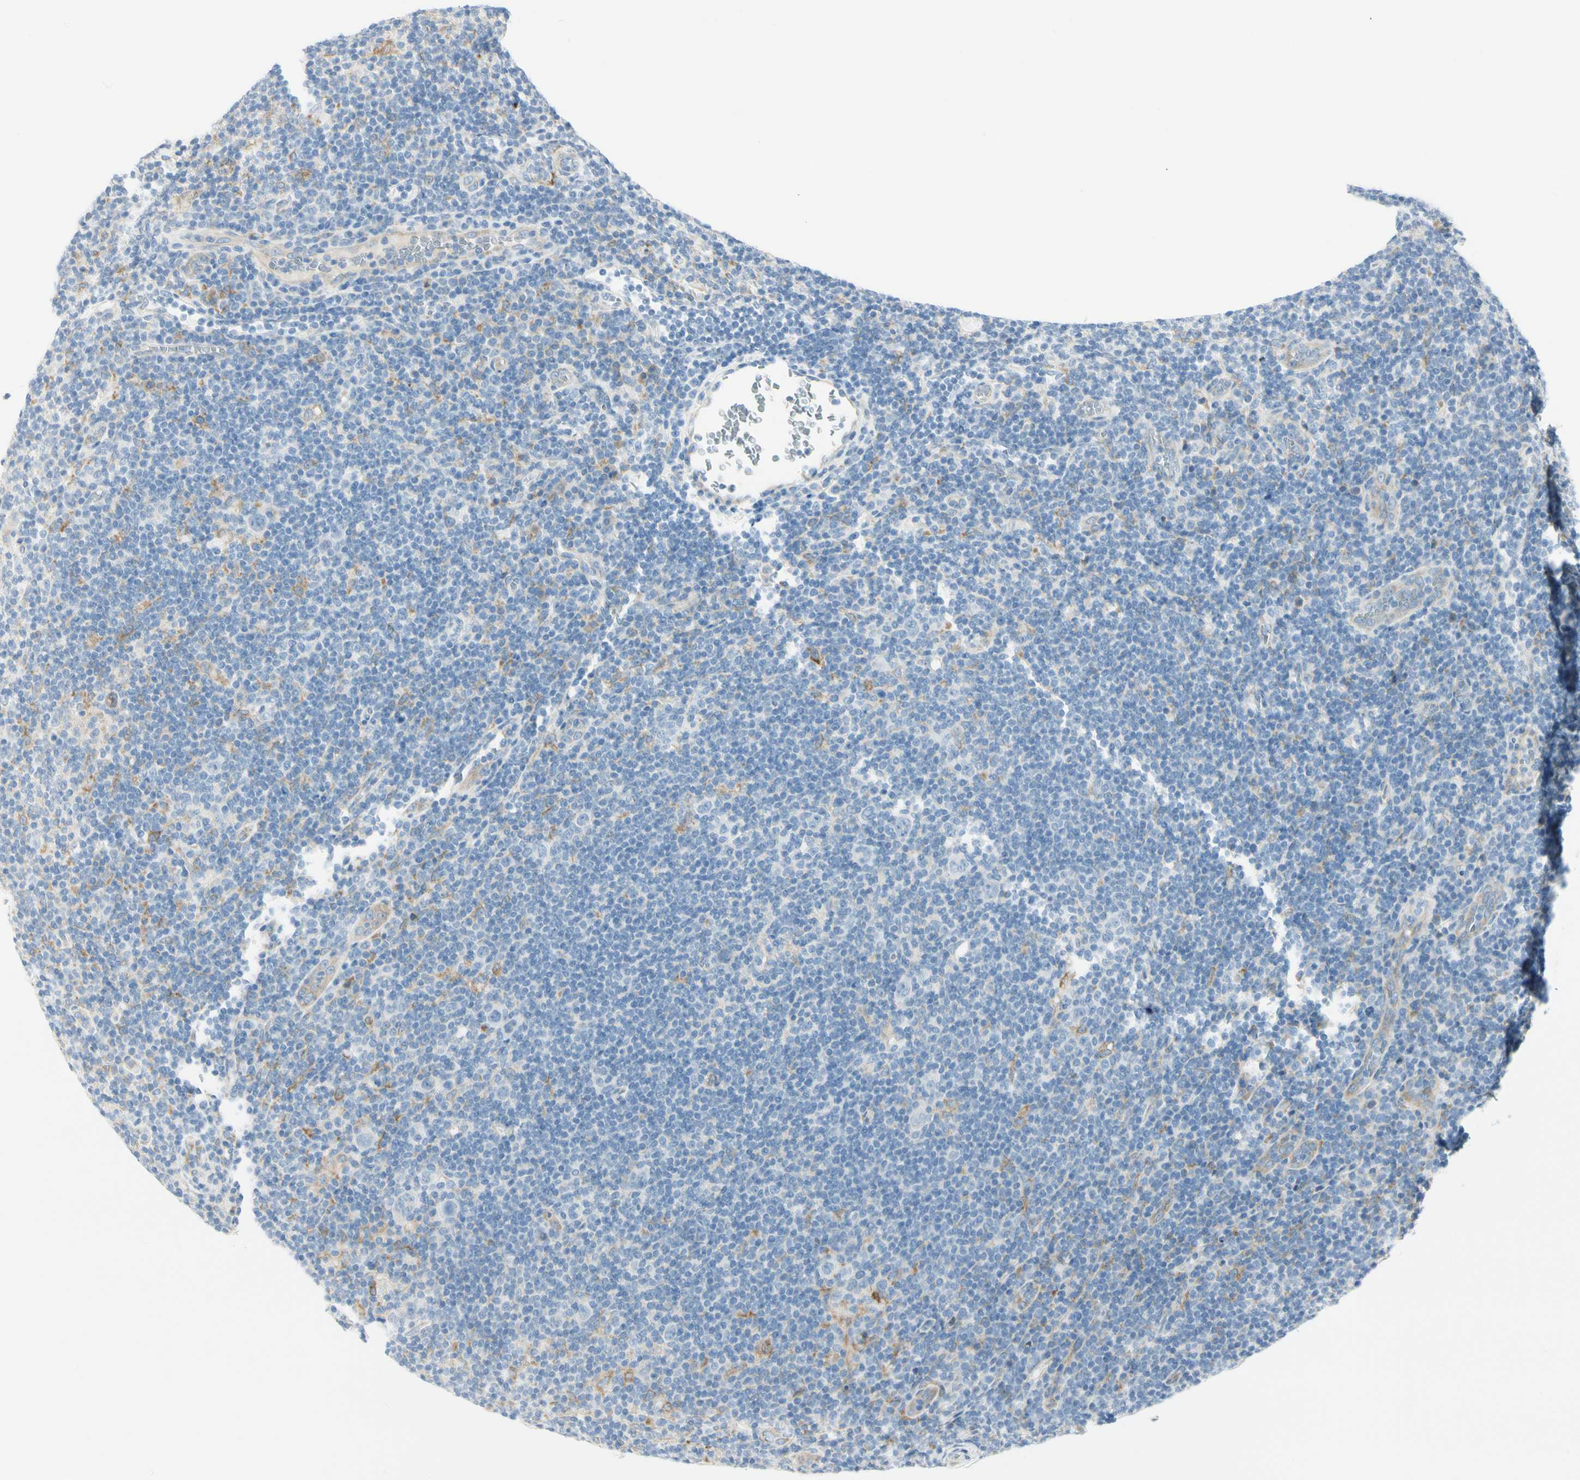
{"staining": {"intensity": "negative", "quantity": "none", "location": "none"}, "tissue": "lymphoma", "cell_type": "Tumor cells", "image_type": "cancer", "snomed": [{"axis": "morphology", "description": "Hodgkin's disease, NOS"}, {"axis": "topography", "description": "Lymph node"}], "caption": "Histopathology image shows no protein positivity in tumor cells of lymphoma tissue.", "gene": "TNFSF11", "patient": {"sex": "female", "age": 57}}